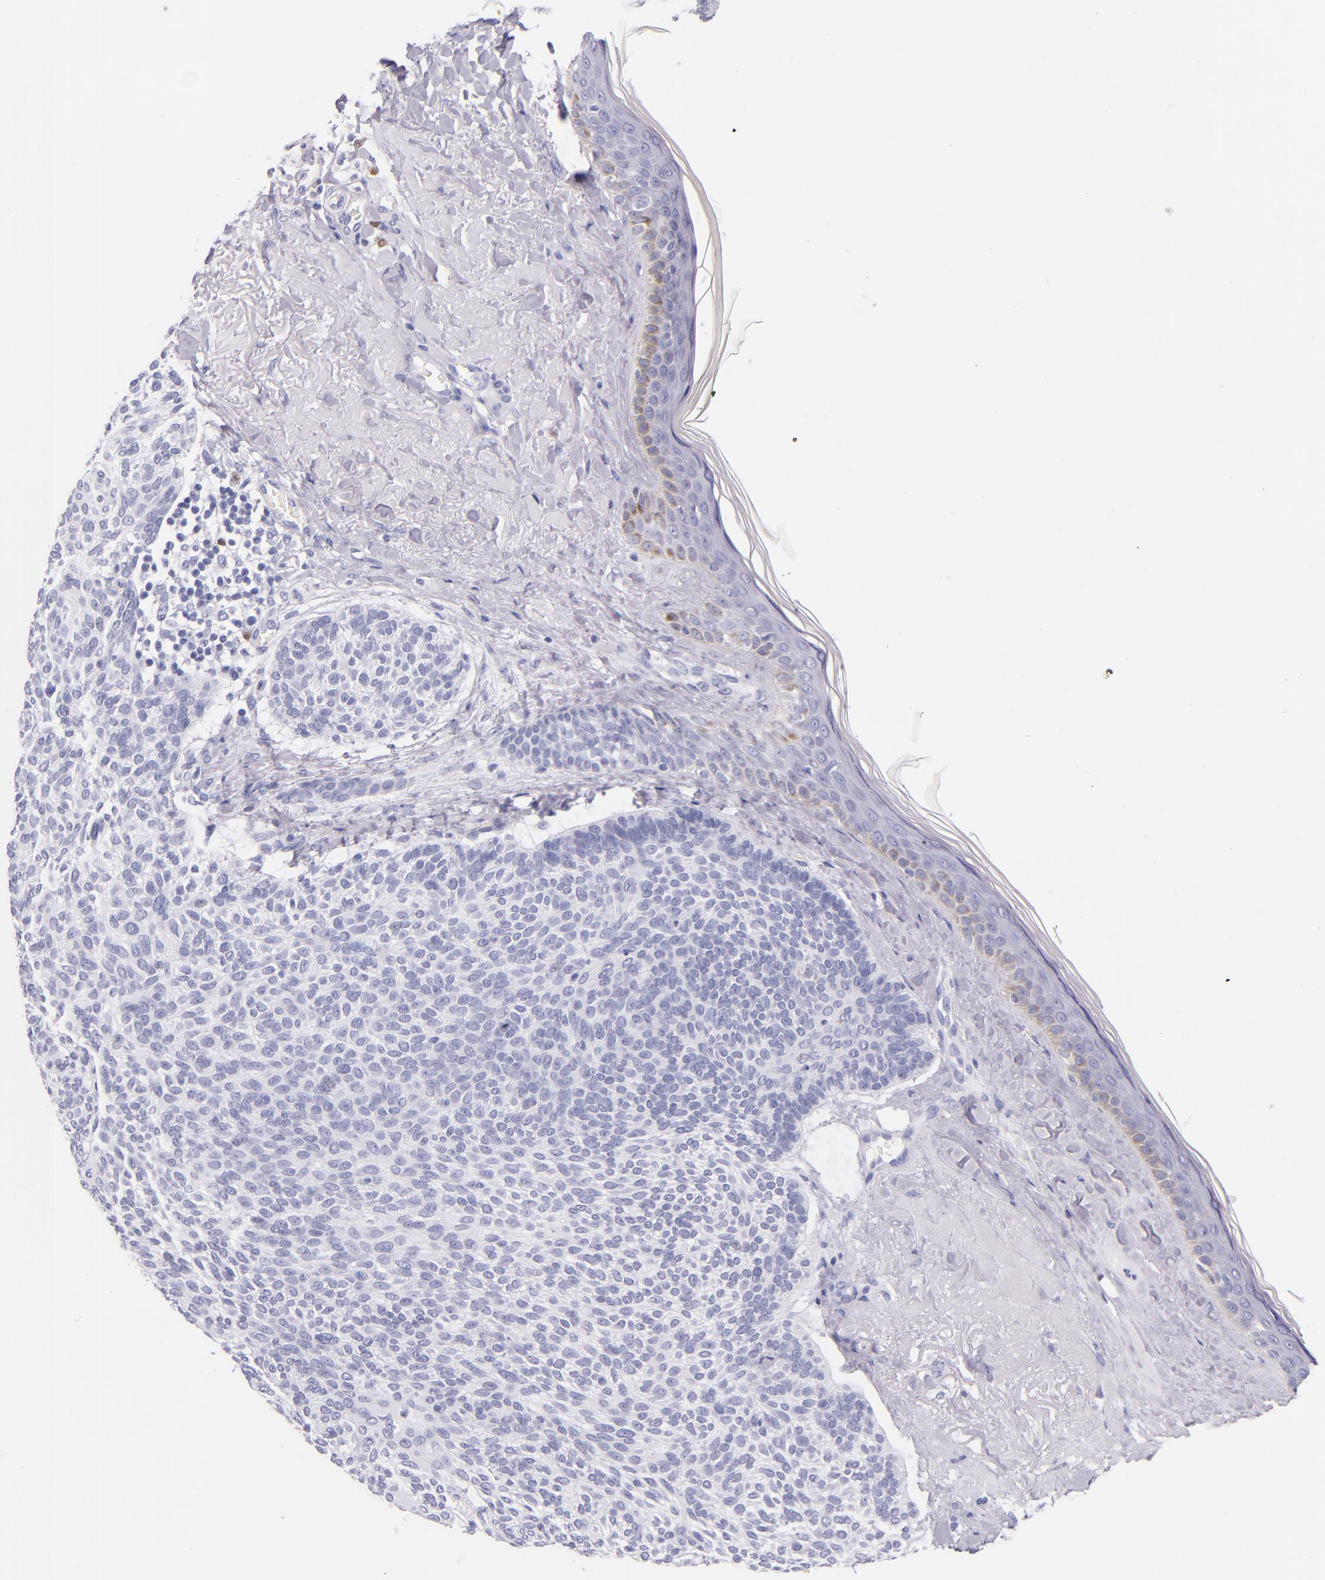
{"staining": {"intensity": "negative", "quantity": "none", "location": "none"}, "tissue": "skin cancer", "cell_type": "Tumor cells", "image_type": "cancer", "snomed": [{"axis": "morphology", "description": "Normal tissue, NOS"}, {"axis": "morphology", "description": "Basal cell carcinoma"}, {"axis": "topography", "description": "Skin"}], "caption": "Skin basal cell carcinoma stained for a protein using IHC demonstrates no expression tumor cells.", "gene": "IRF4", "patient": {"sex": "female", "age": 70}}